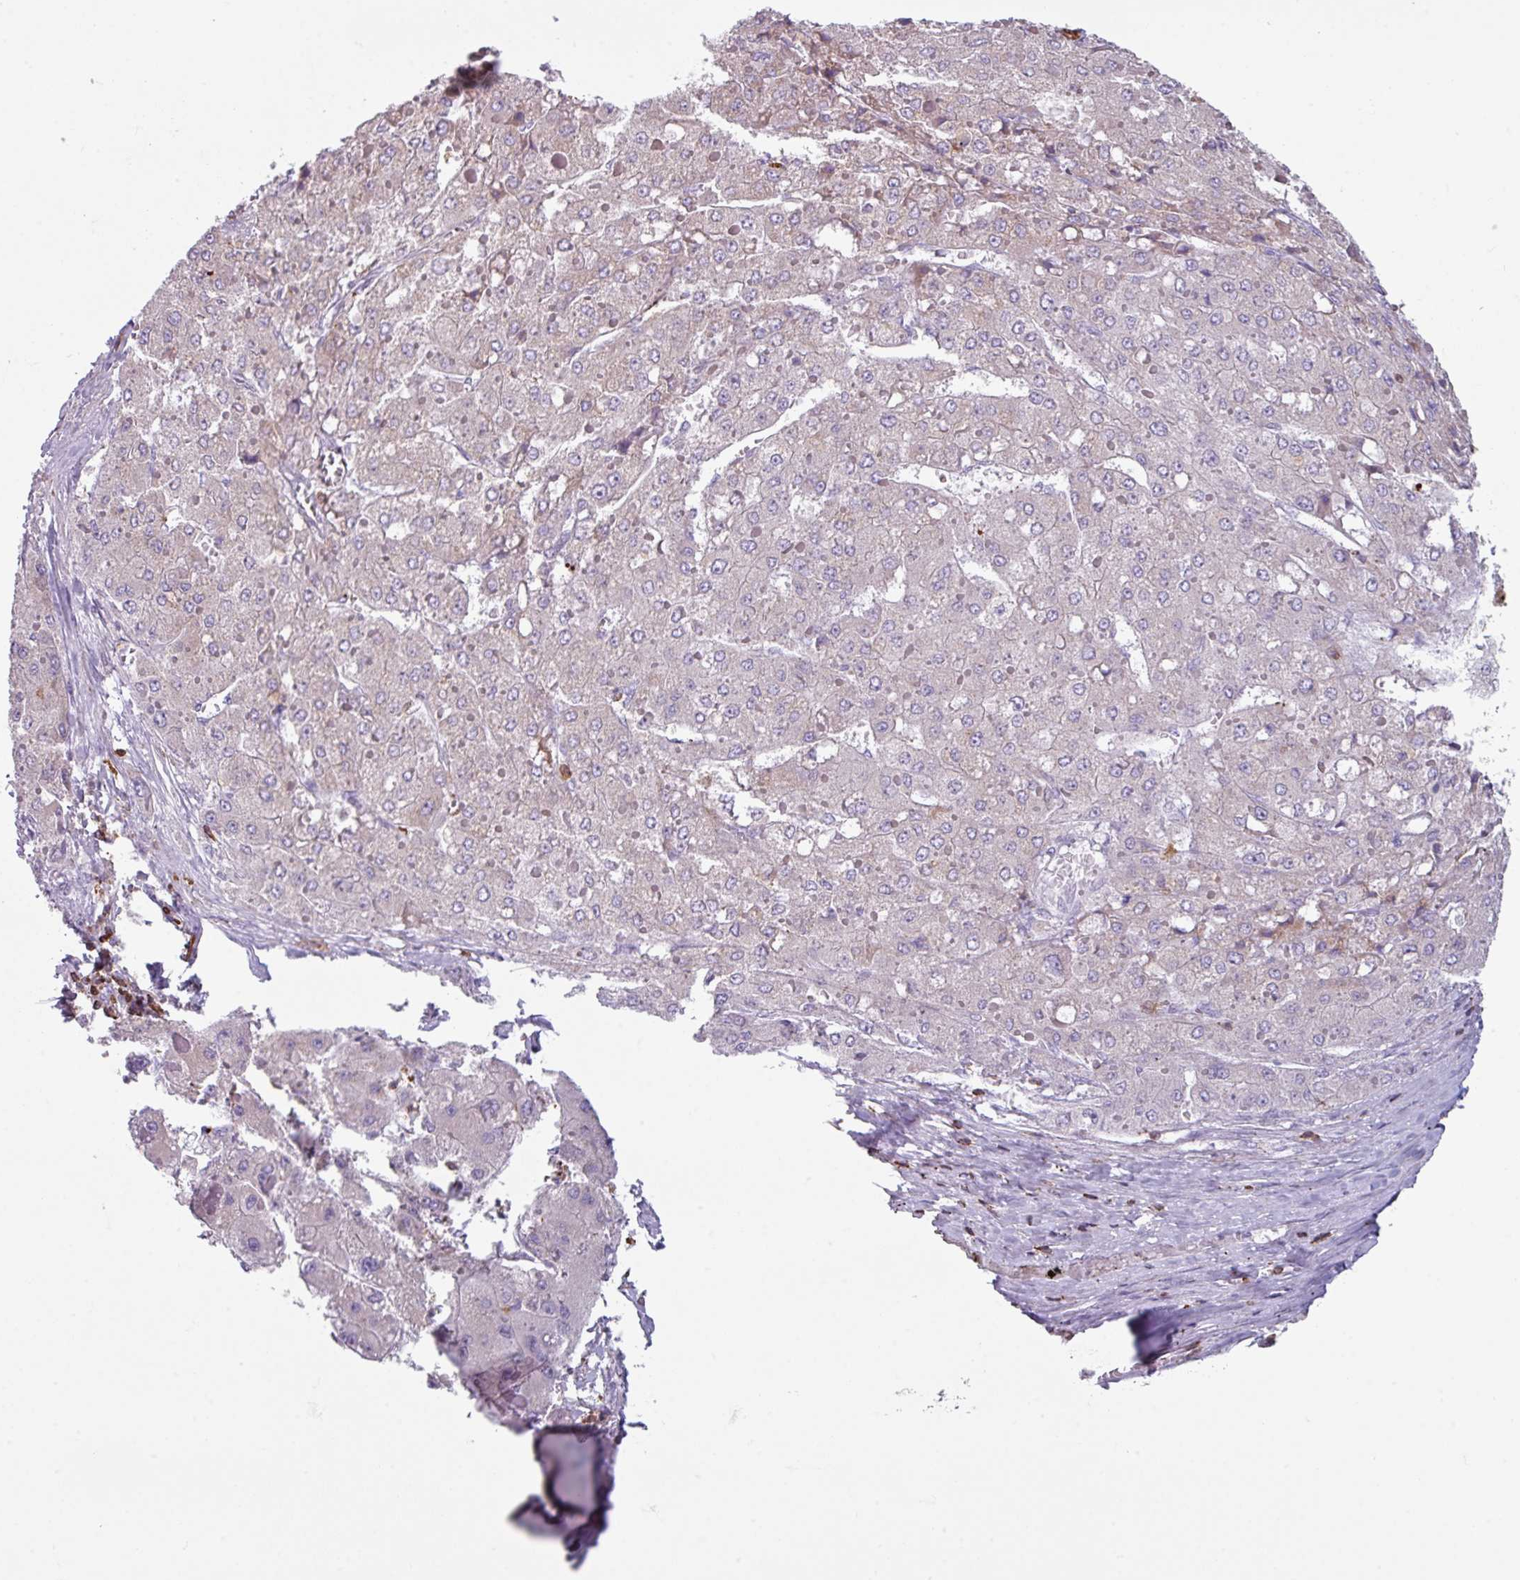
{"staining": {"intensity": "negative", "quantity": "none", "location": "none"}, "tissue": "liver cancer", "cell_type": "Tumor cells", "image_type": "cancer", "snomed": [{"axis": "morphology", "description": "Carcinoma, Hepatocellular, NOS"}, {"axis": "topography", "description": "Liver"}], "caption": "Micrograph shows no protein staining in tumor cells of hepatocellular carcinoma (liver) tissue. (DAB (3,3'-diaminobenzidine) immunohistochemistry visualized using brightfield microscopy, high magnification).", "gene": "NEDD9", "patient": {"sex": "female", "age": 73}}